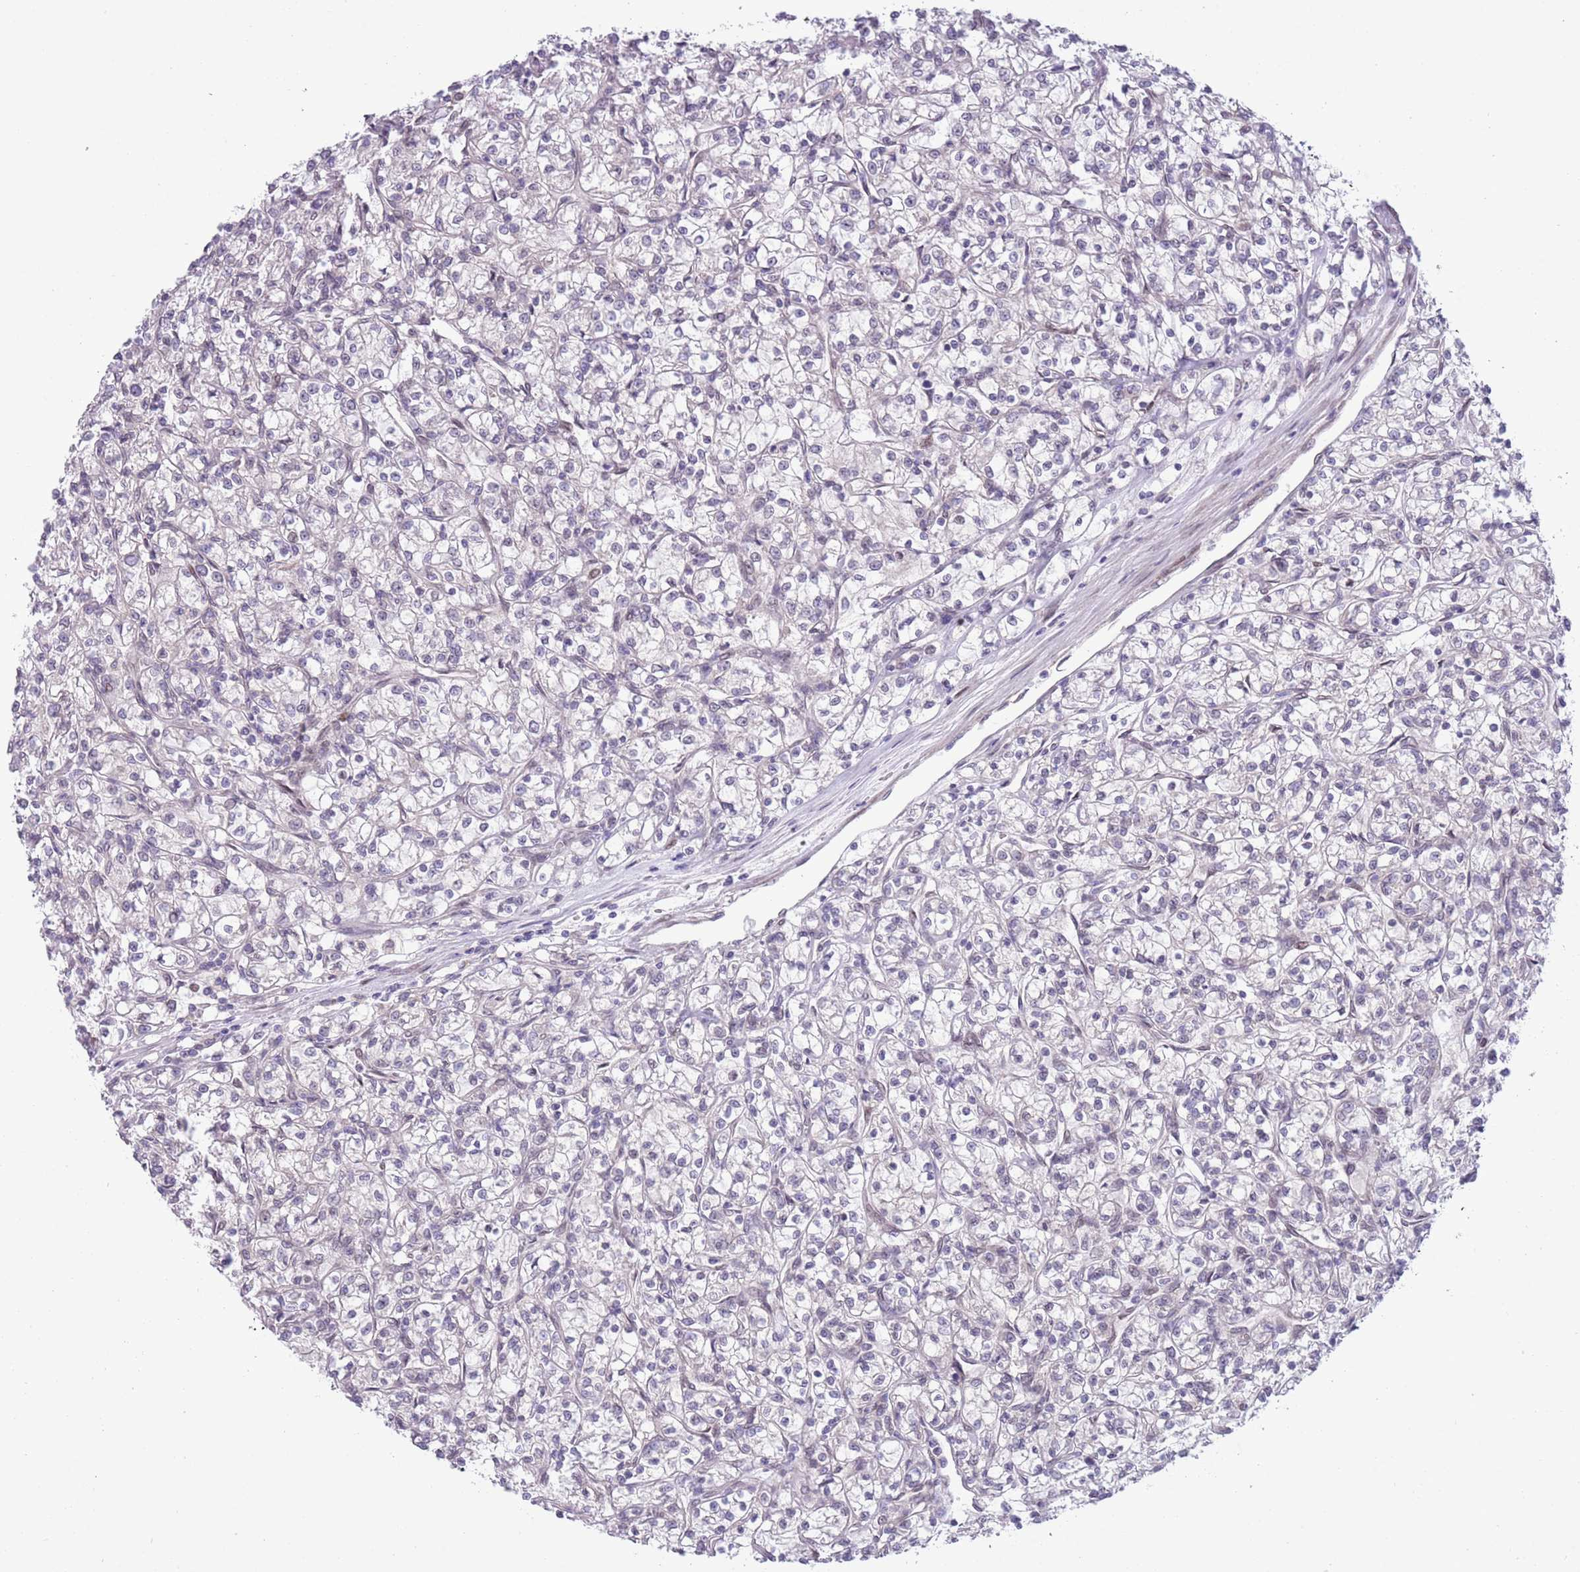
{"staining": {"intensity": "negative", "quantity": "none", "location": "none"}, "tissue": "renal cancer", "cell_type": "Tumor cells", "image_type": "cancer", "snomed": [{"axis": "morphology", "description": "Adenocarcinoma, NOS"}, {"axis": "topography", "description": "Kidney"}], "caption": "Photomicrograph shows no significant protein positivity in tumor cells of renal adenocarcinoma.", "gene": "CCND2", "patient": {"sex": "female", "age": 59}}